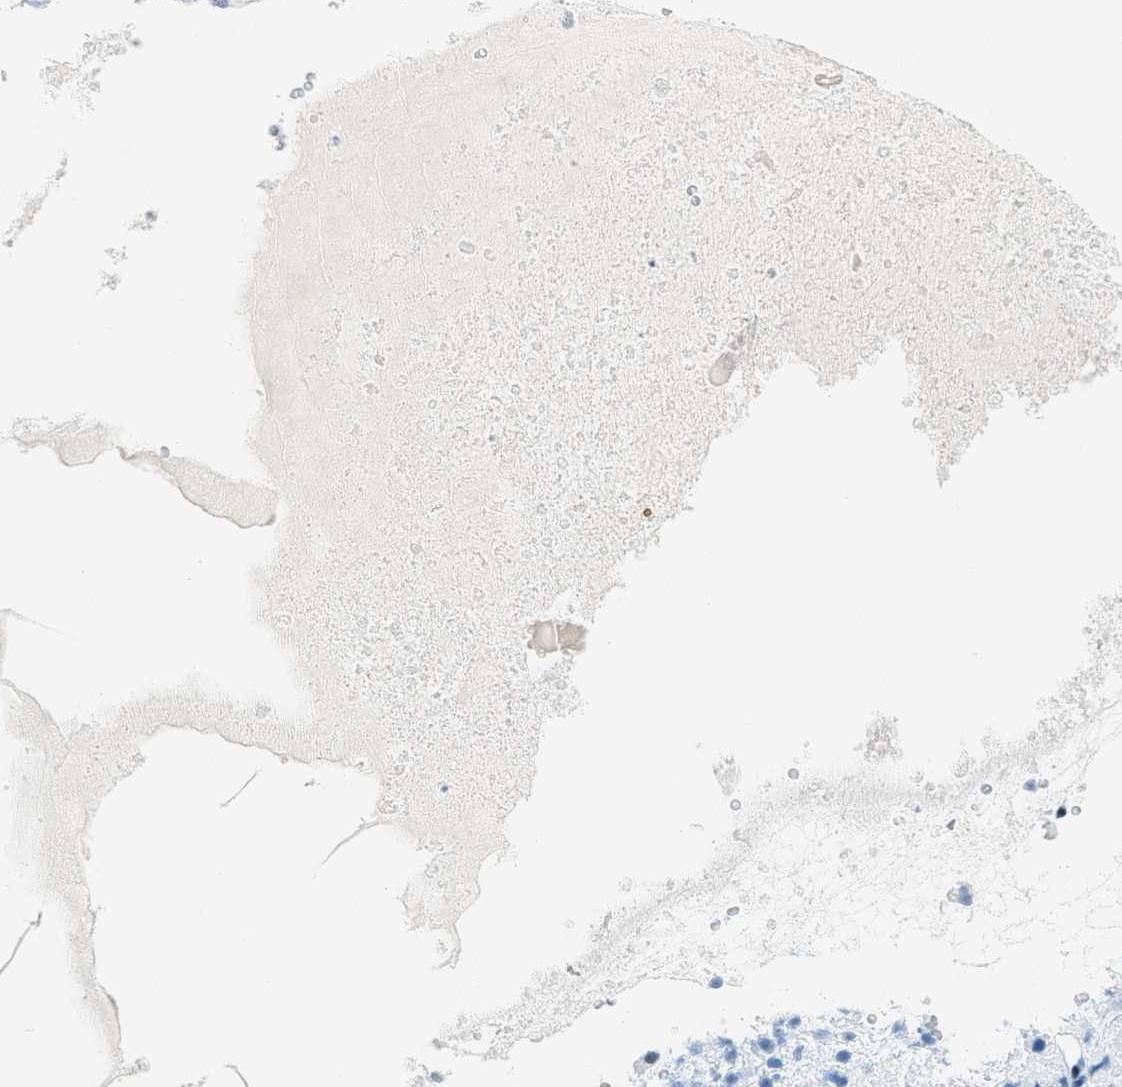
{"staining": {"intensity": "moderate", "quantity": "25%-75%", "location": "nuclear"}, "tissue": "nasopharynx", "cell_type": "Respiratory epithelial cells", "image_type": "normal", "snomed": [{"axis": "morphology", "description": "Normal tissue, NOS"}, {"axis": "topography", "description": "Nasopharynx"}], "caption": "IHC (DAB (3,3'-diaminobenzidine)) staining of normal human nasopharynx exhibits moderate nuclear protein staining in approximately 25%-75% of respiratory epithelial cells.", "gene": "PLA2G2A", "patient": {"sex": "male", "age": 22}}